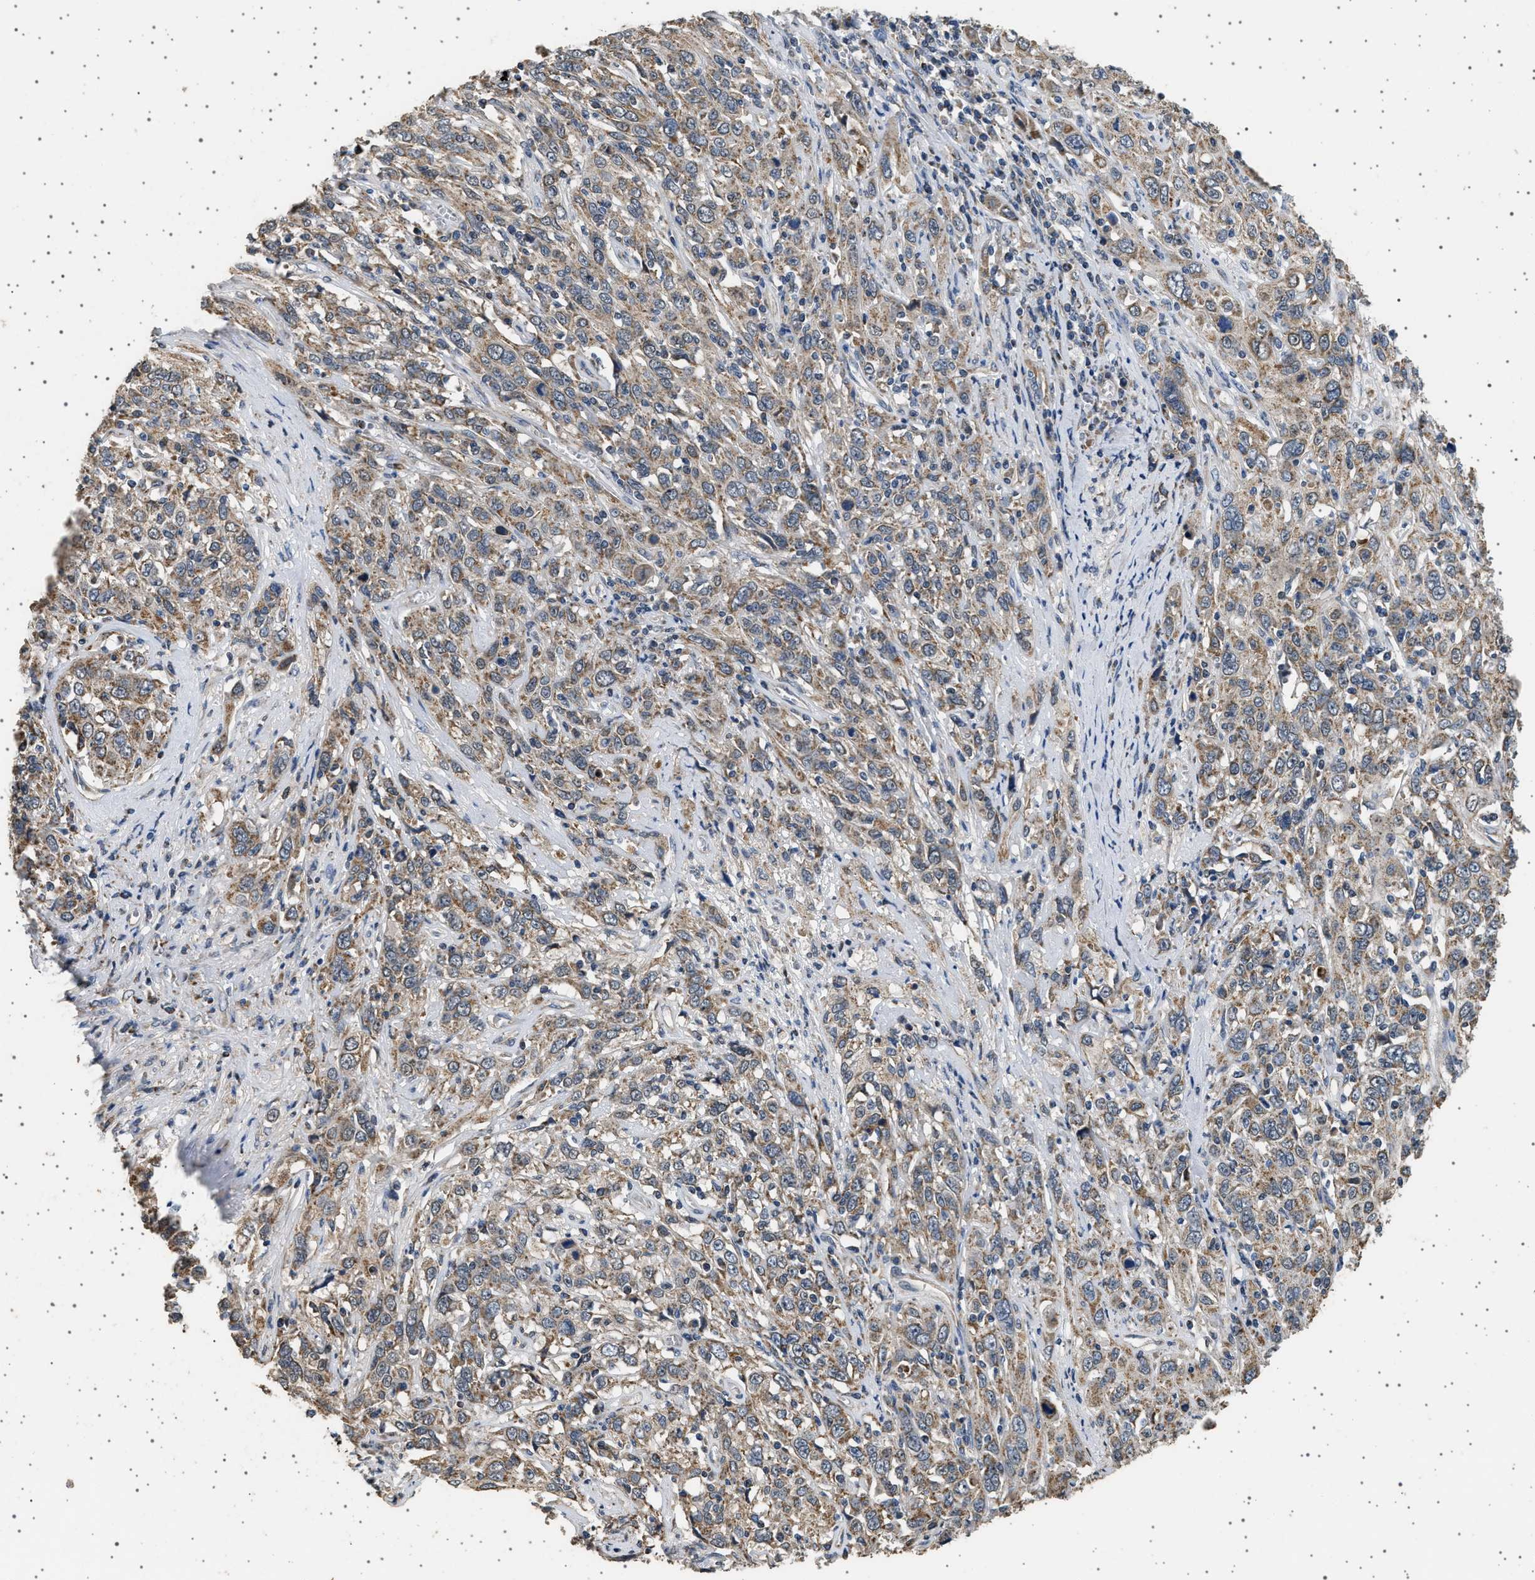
{"staining": {"intensity": "moderate", "quantity": ">75%", "location": "cytoplasmic/membranous"}, "tissue": "cervical cancer", "cell_type": "Tumor cells", "image_type": "cancer", "snomed": [{"axis": "morphology", "description": "Squamous cell carcinoma, NOS"}, {"axis": "topography", "description": "Cervix"}], "caption": "A micrograph of cervical cancer (squamous cell carcinoma) stained for a protein demonstrates moderate cytoplasmic/membranous brown staining in tumor cells.", "gene": "KCNA4", "patient": {"sex": "female", "age": 46}}